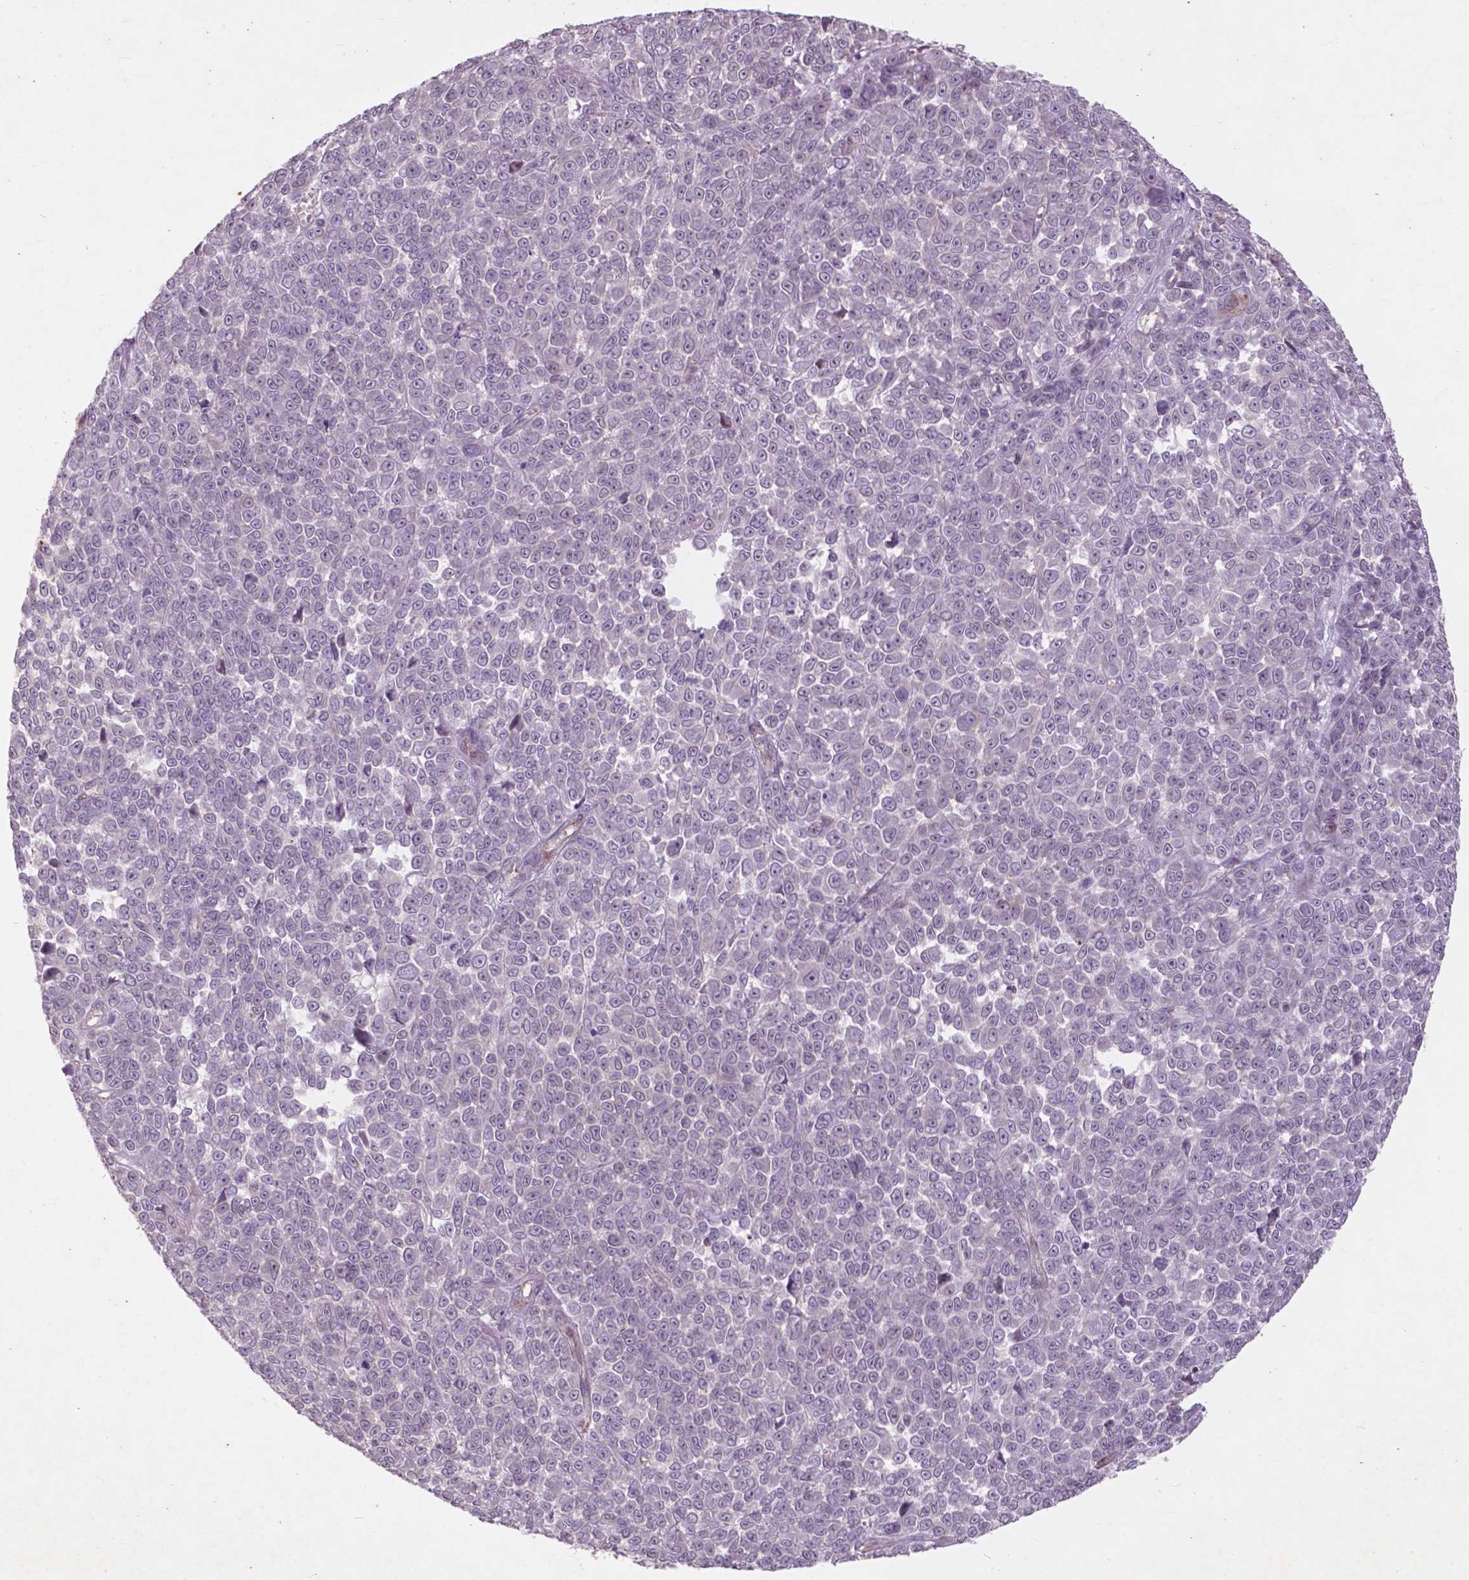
{"staining": {"intensity": "negative", "quantity": "none", "location": "none"}, "tissue": "melanoma", "cell_type": "Tumor cells", "image_type": "cancer", "snomed": [{"axis": "morphology", "description": "Malignant melanoma, NOS"}, {"axis": "topography", "description": "Skin"}], "caption": "An image of human melanoma is negative for staining in tumor cells.", "gene": "RFPL4B", "patient": {"sex": "female", "age": 95}}